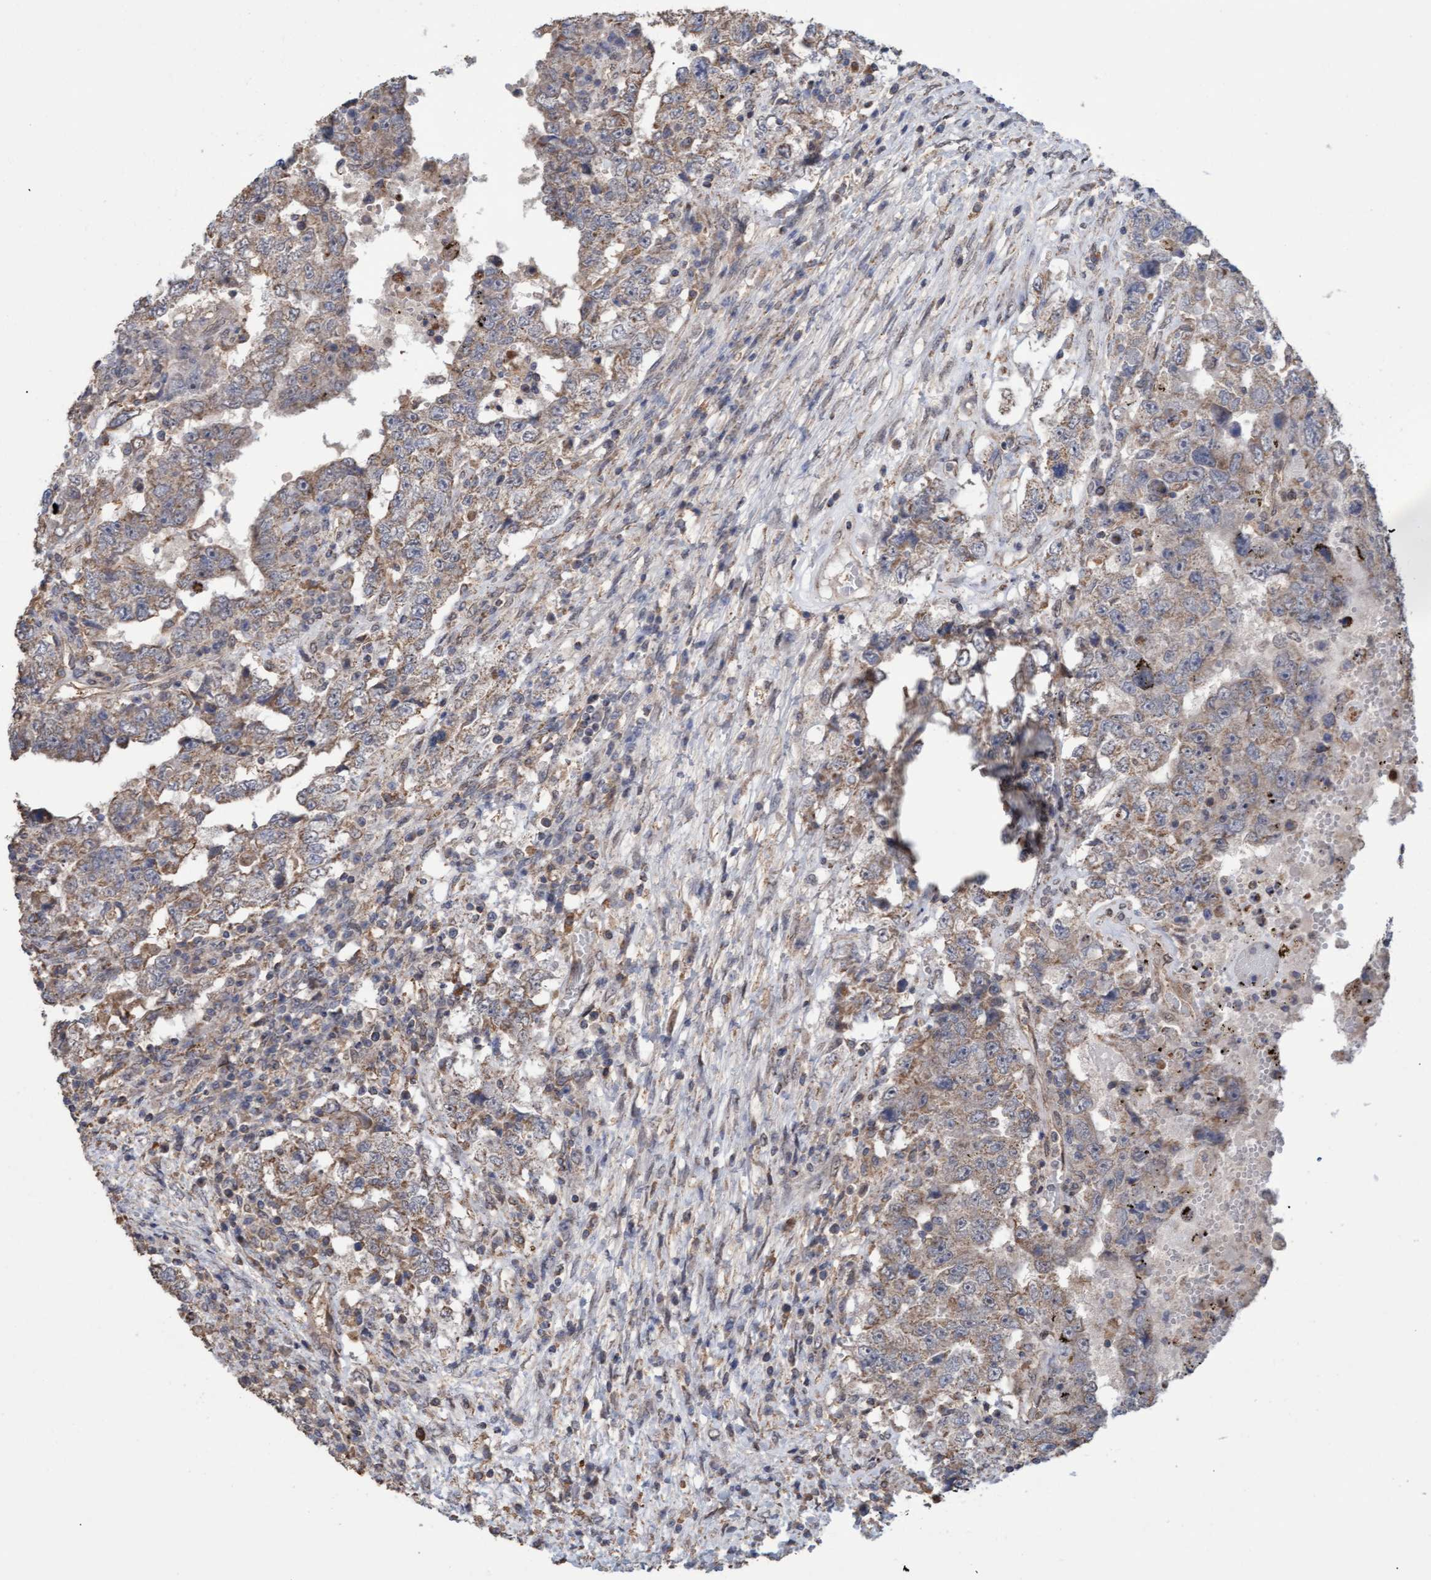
{"staining": {"intensity": "weak", "quantity": ">75%", "location": "cytoplasmic/membranous"}, "tissue": "testis cancer", "cell_type": "Tumor cells", "image_type": "cancer", "snomed": [{"axis": "morphology", "description": "Carcinoma, Embryonal, NOS"}, {"axis": "topography", "description": "Testis"}], "caption": "Protein staining shows weak cytoplasmic/membranous positivity in about >75% of tumor cells in testis cancer (embryonal carcinoma).", "gene": "MGLL", "patient": {"sex": "male", "age": 26}}